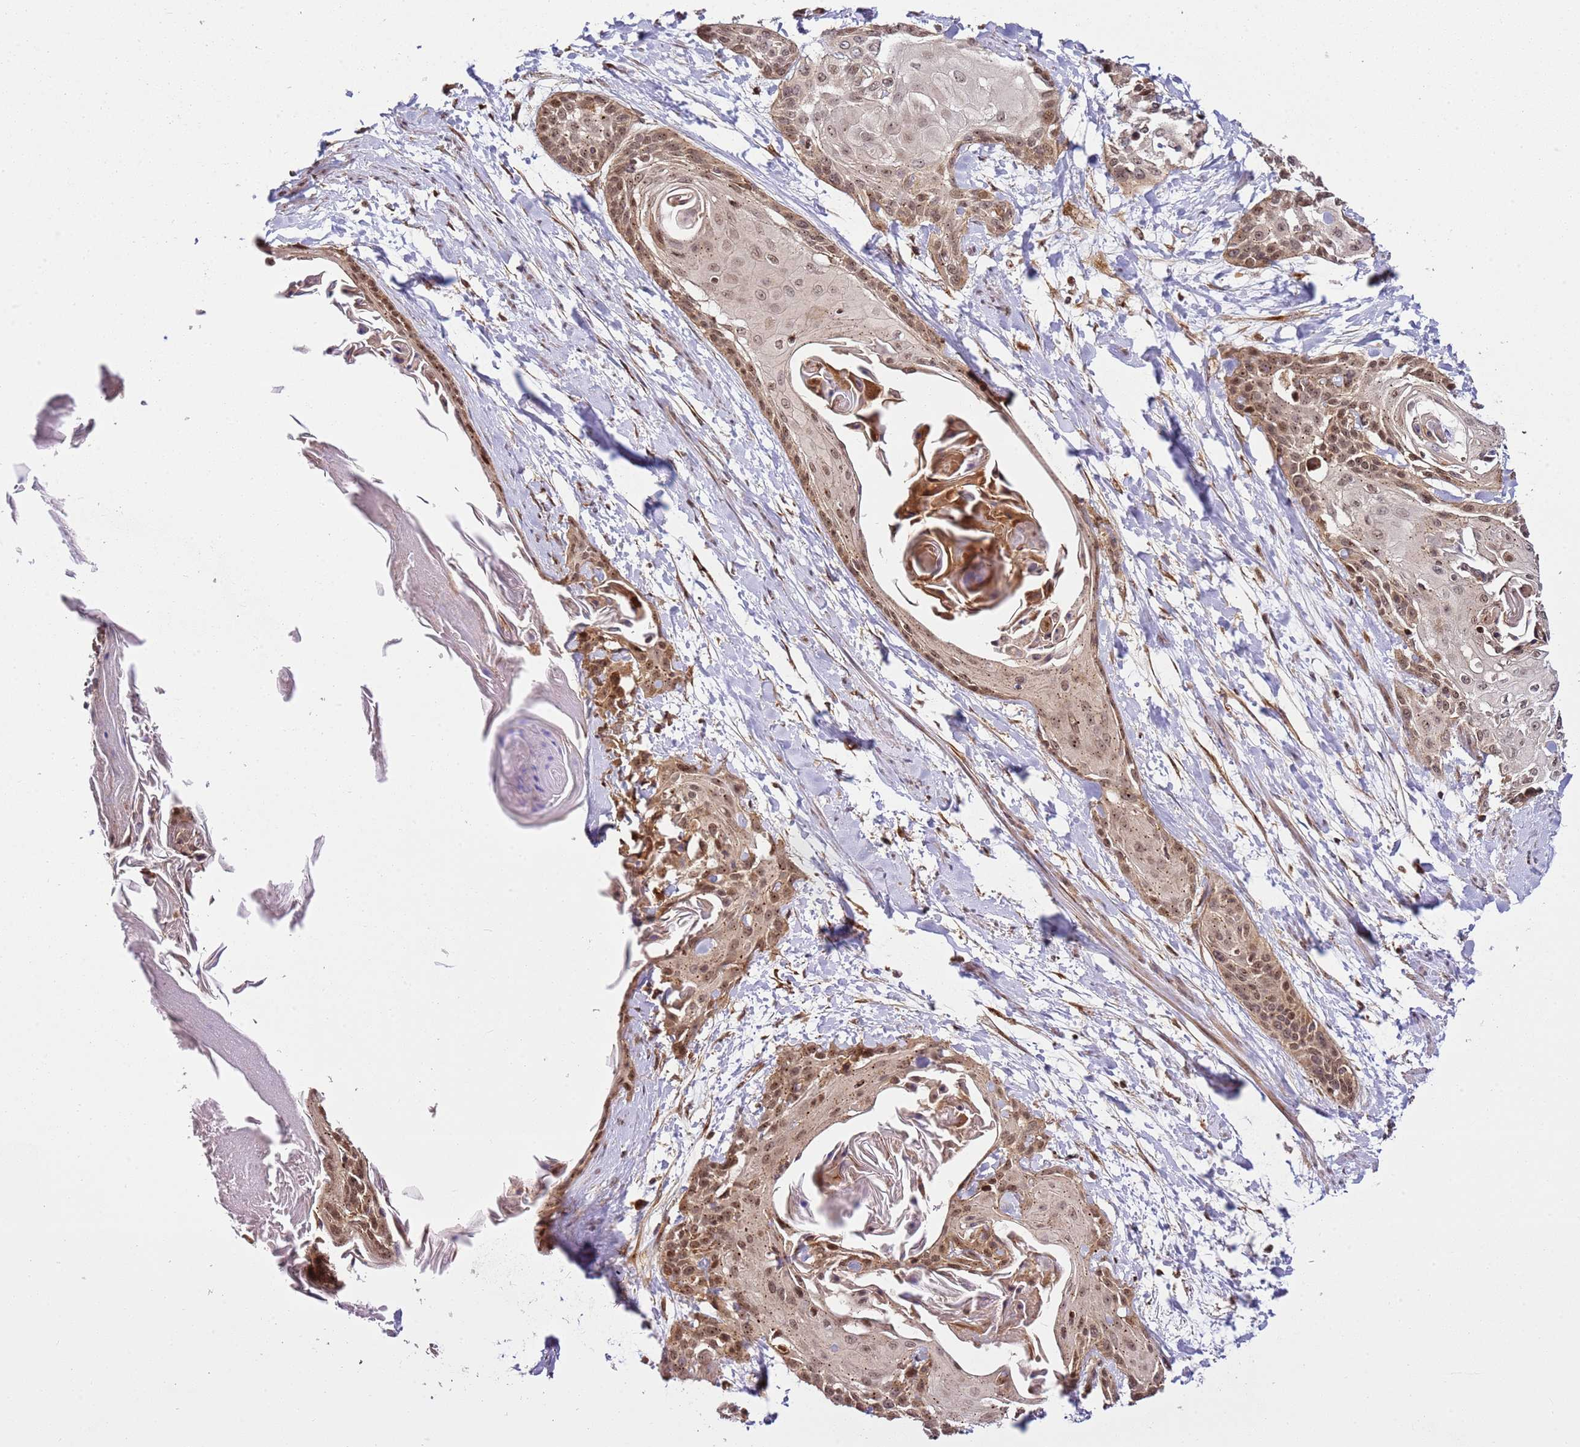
{"staining": {"intensity": "moderate", "quantity": "25%-75%", "location": "cytoplasmic/membranous,nuclear"}, "tissue": "cervical cancer", "cell_type": "Tumor cells", "image_type": "cancer", "snomed": [{"axis": "morphology", "description": "Squamous cell carcinoma, NOS"}, {"axis": "topography", "description": "Cervix"}], "caption": "Cervical cancer (squamous cell carcinoma) stained with DAB (3,3'-diaminobenzidine) immunohistochemistry reveals medium levels of moderate cytoplasmic/membranous and nuclear staining in approximately 25%-75% of tumor cells.", "gene": "RASA3", "patient": {"sex": "female", "age": 57}}